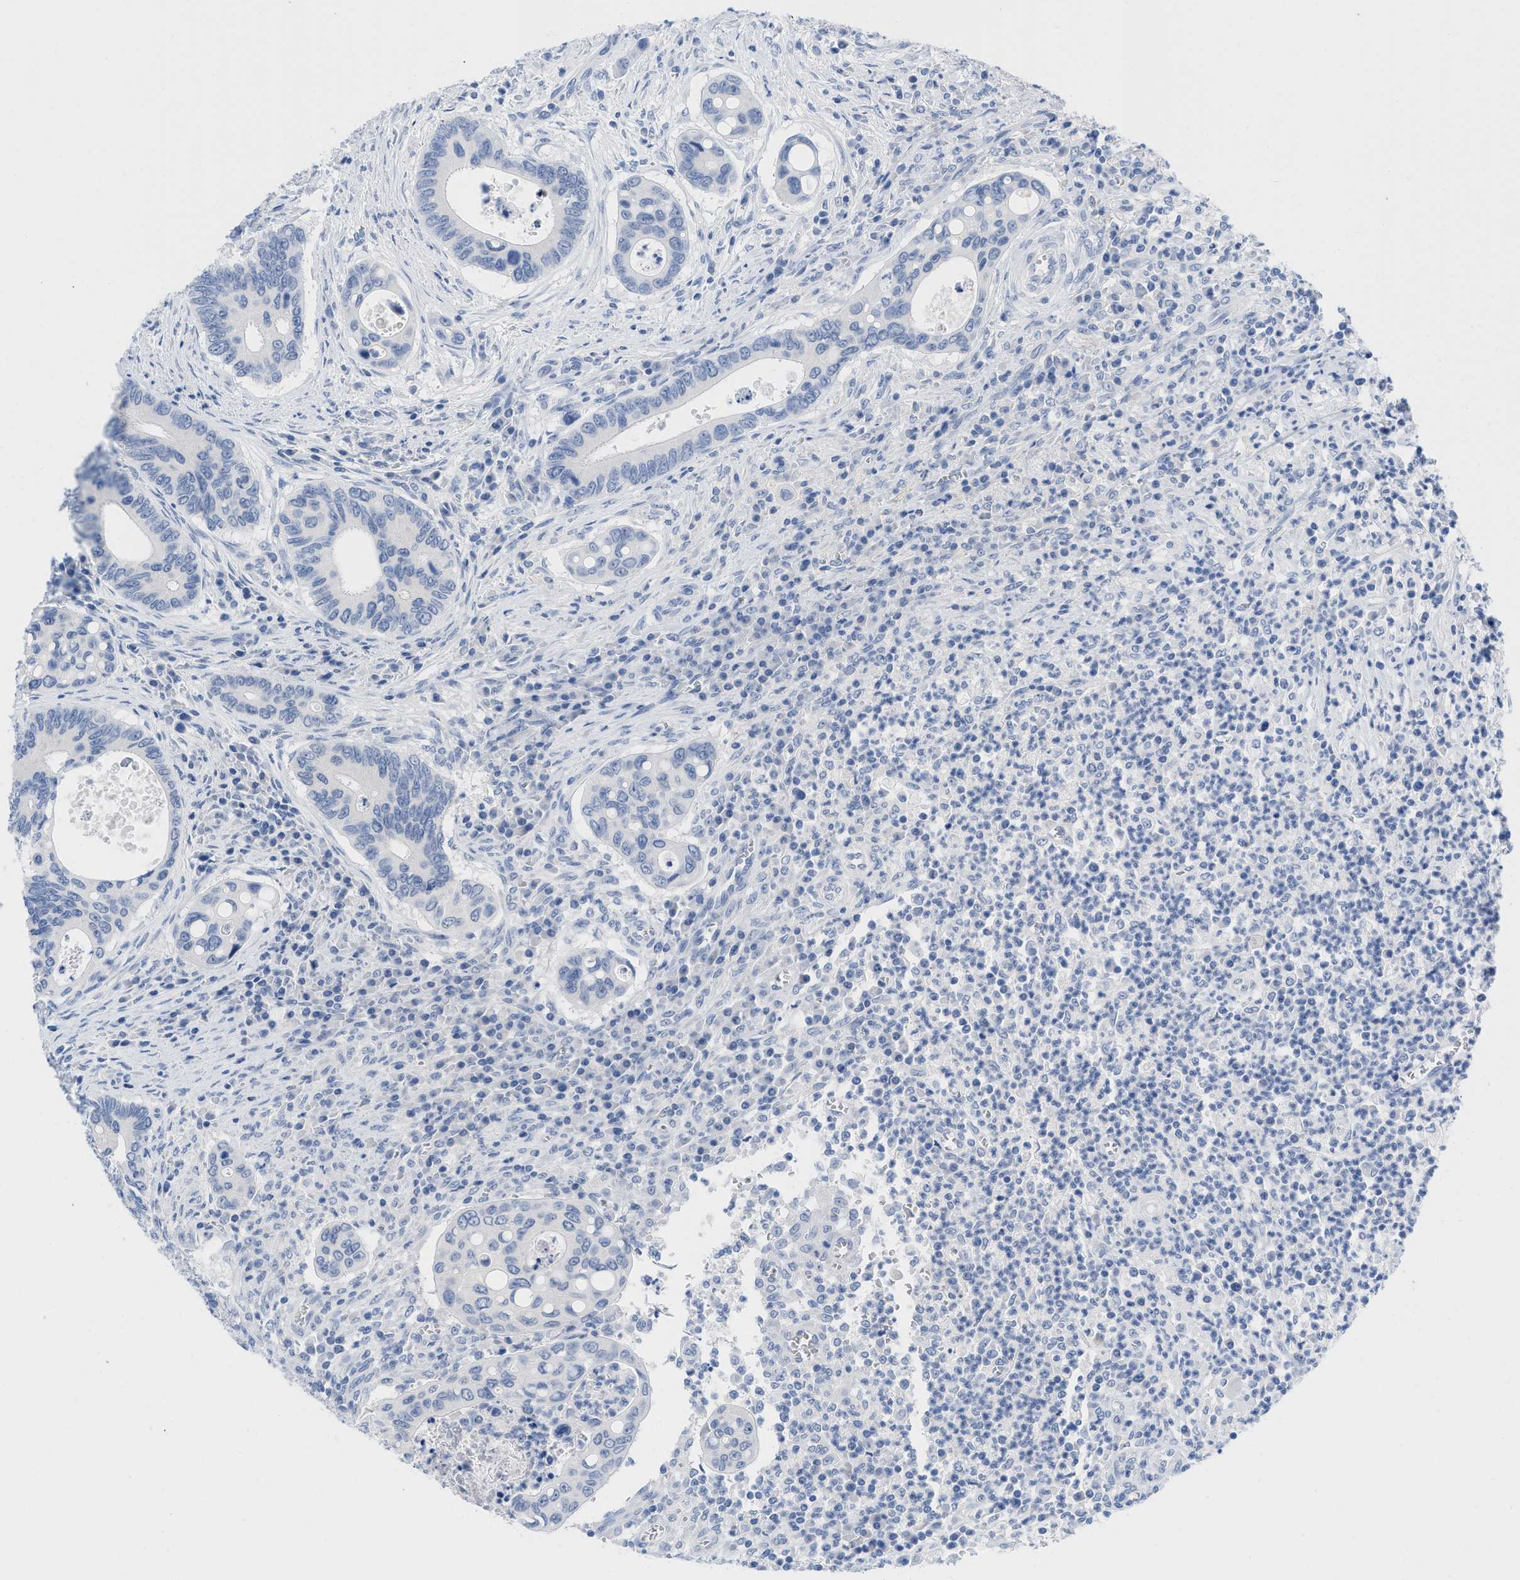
{"staining": {"intensity": "negative", "quantity": "none", "location": "none"}, "tissue": "colorectal cancer", "cell_type": "Tumor cells", "image_type": "cancer", "snomed": [{"axis": "morphology", "description": "Inflammation, NOS"}, {"axis": "morphology", "description": "Adenocarcinoma, NOS"}, {"axis": "topography", "description": "Colon"}], "caption": "IHC image of human colorectal cancer (adenocarcinoma) stained for a protein (brown), which displays no expression in tumor cells. (DAB immunohistochemistry visualized using brightfield microscopy, high magnification).", "gene": "PYY", "patient": {"sex": "male", "age": 72}}